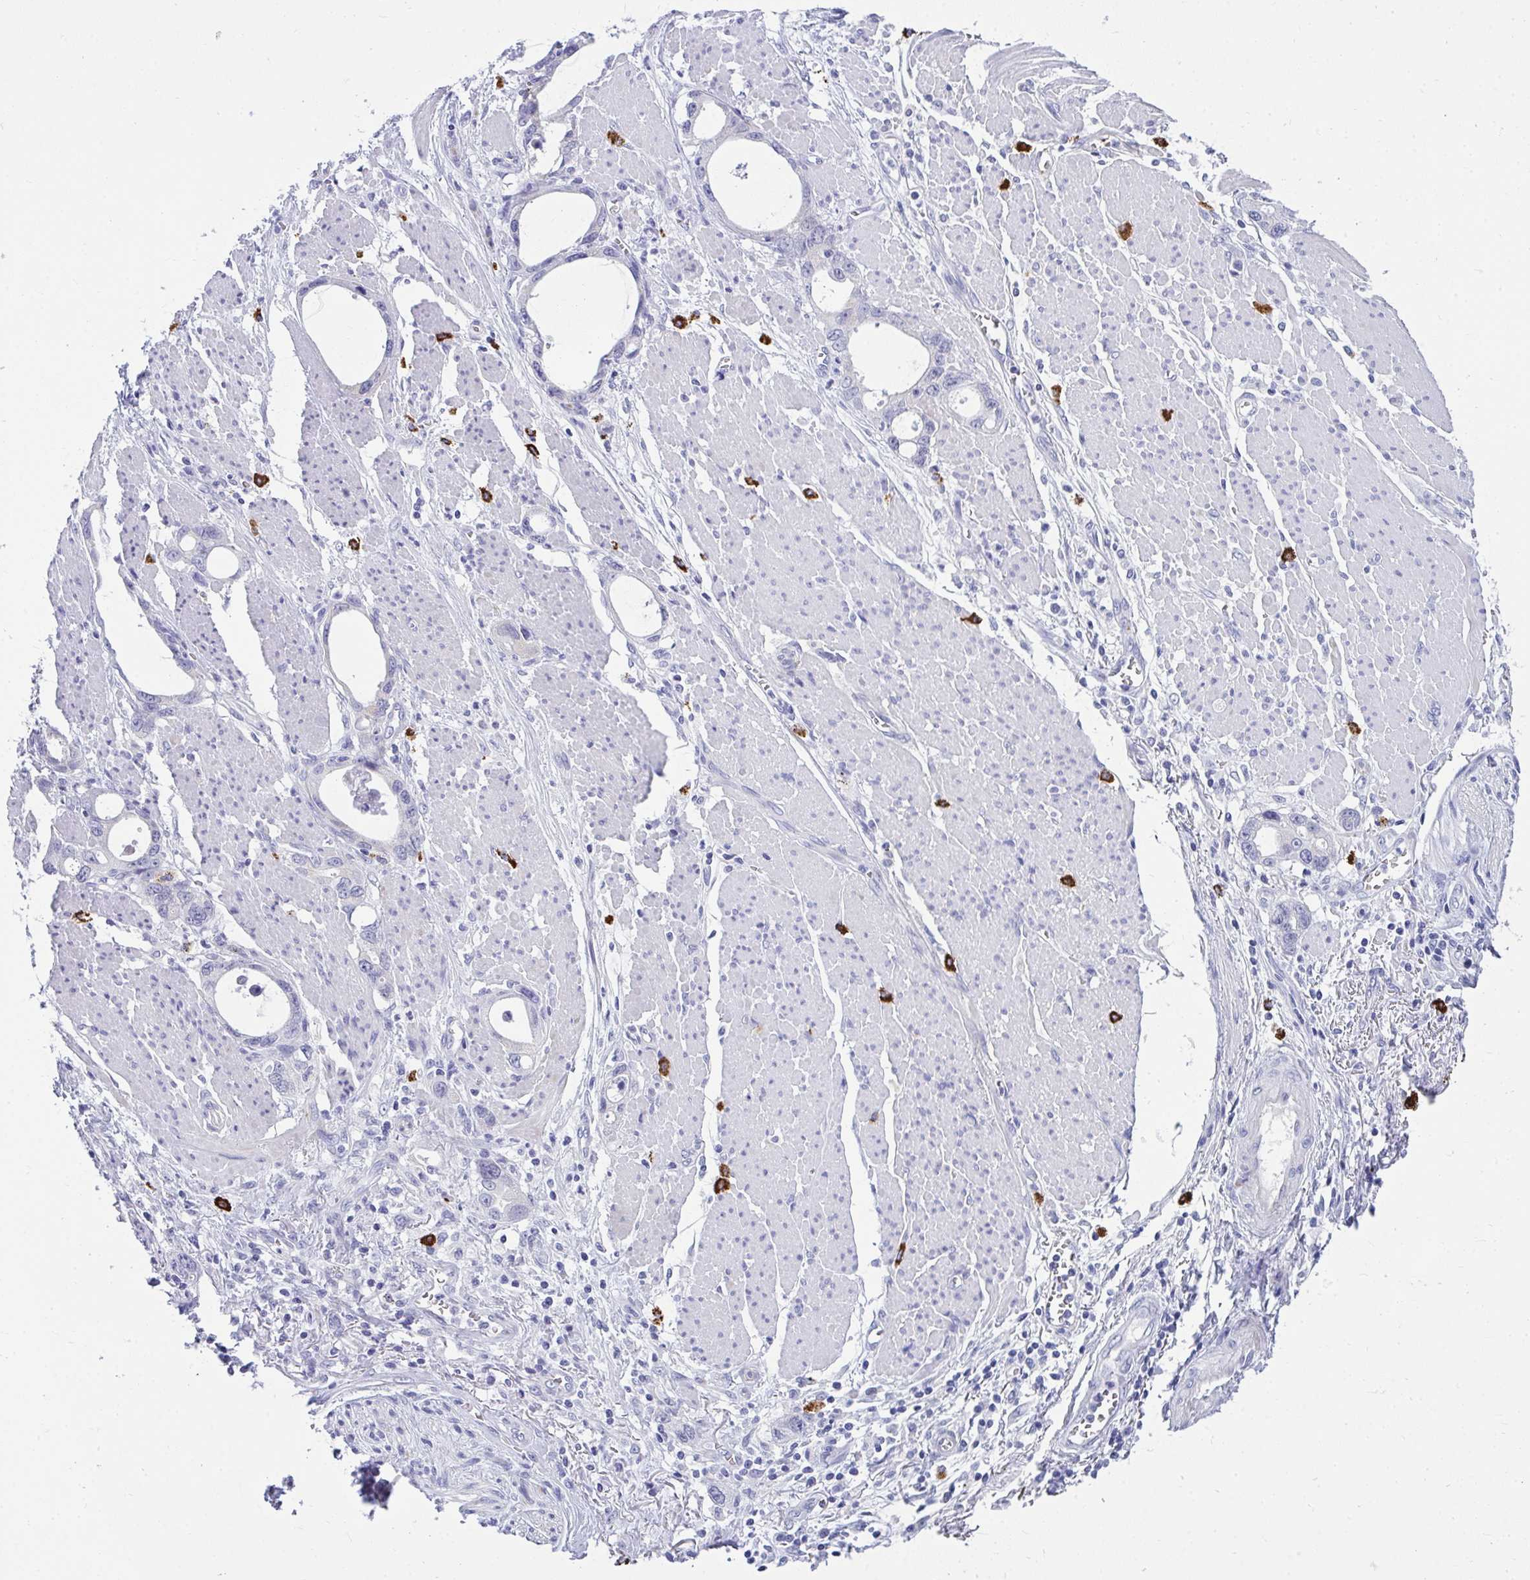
{"staining": {"intensity": "weak", "quantity": "<25%", "location": "cytoplasmic/membranous"}, "tissue": "stomach cancer", "cell_type": "Tumor cells", "image_type": "cancer", "snomed": [{"axis": "morphology", "description": "Adenocarcinoma, NOS"}, {"axis": "topography", "description": "Stomach, upper"}], "caption": "DAB immunohistochemical staining of human stomach cancer displays no significant expression in tumor cells.", "gene": "TSBP1", "patient": {"sex": "male", "age": 74}}